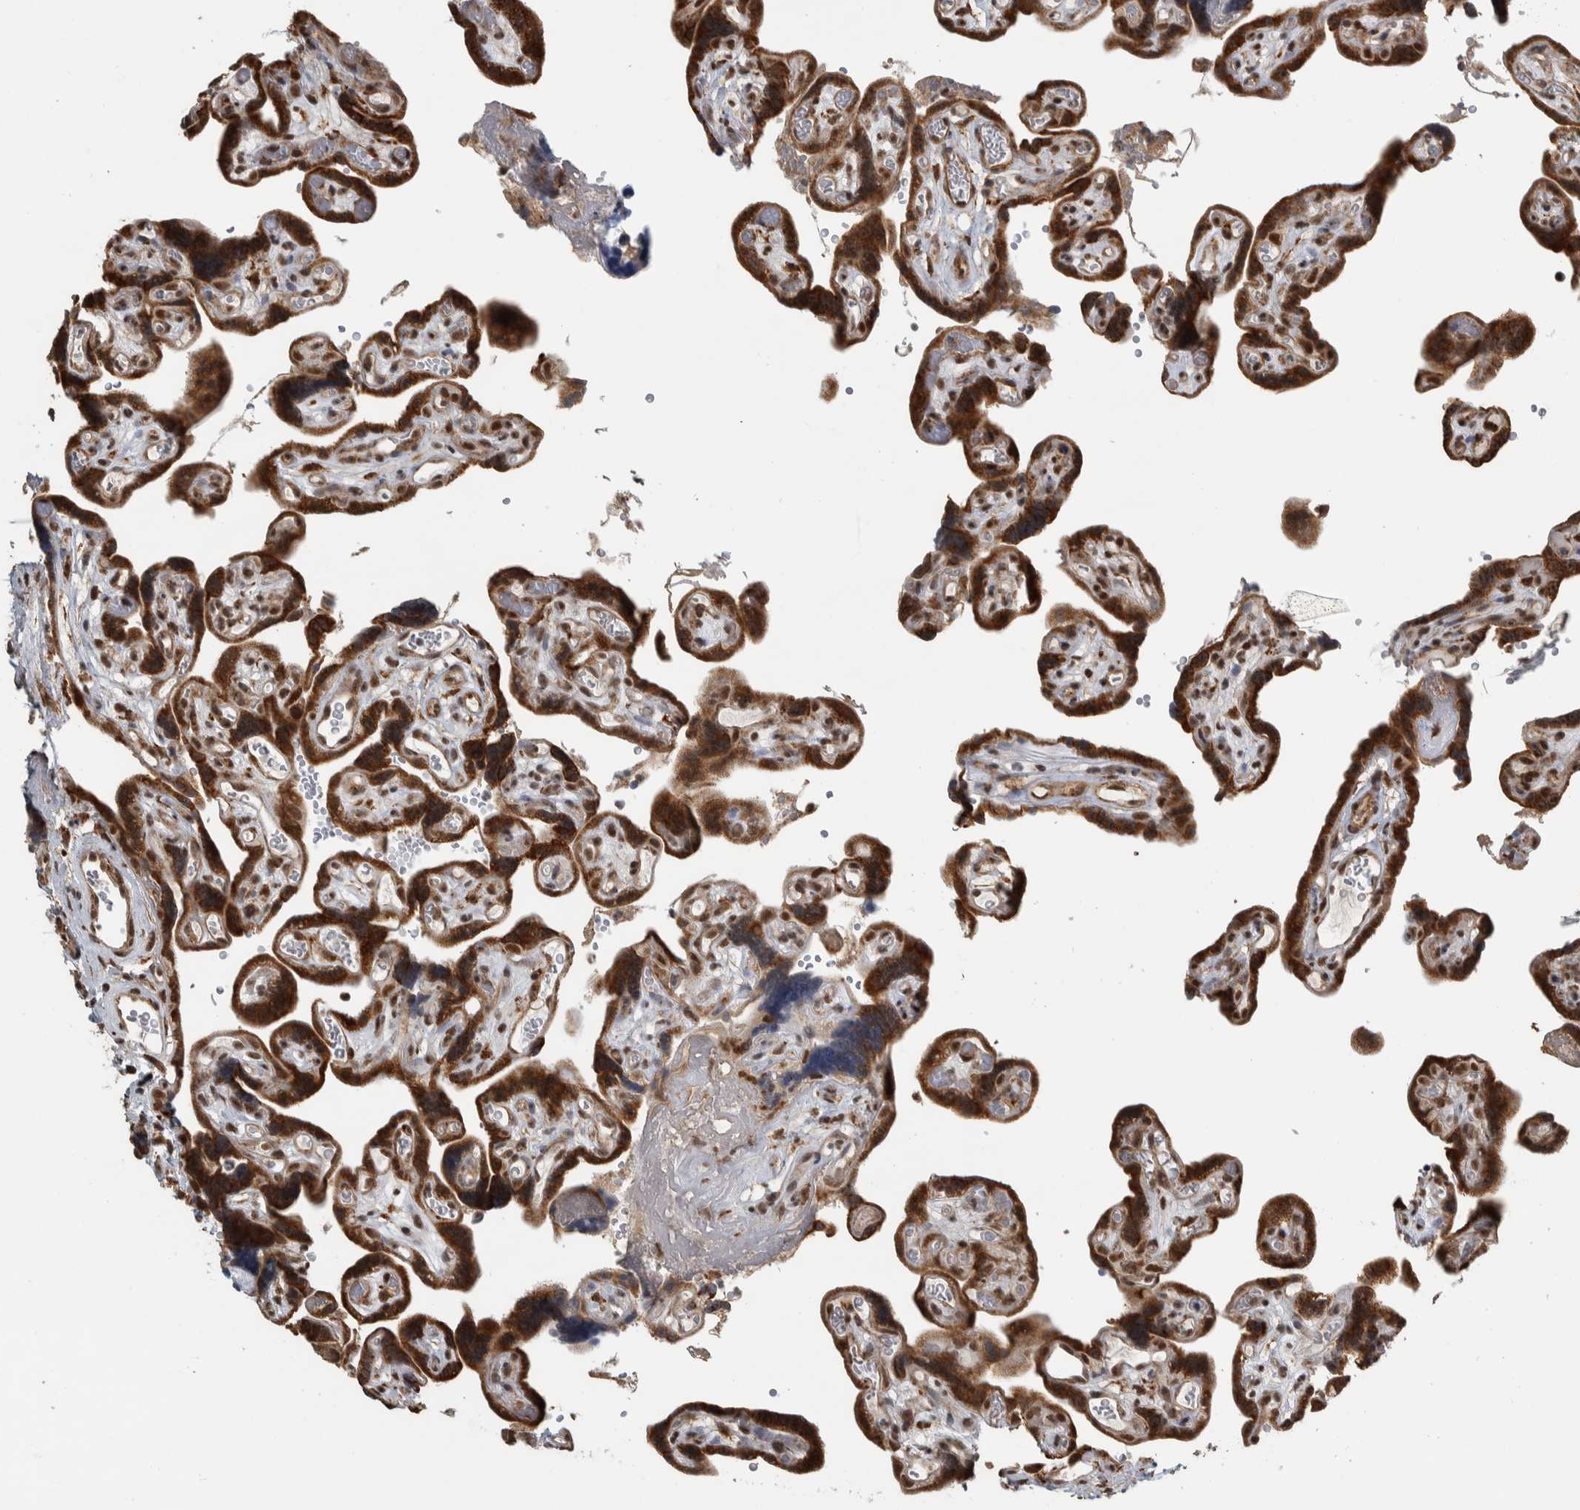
{"staining": {"intensity": "strong", "quantity": ">75%", "location": "cytoplasmic/membranous,nuclear"}, "tissue": "placenta", "cell_type": "Decidual cells", "image_type": "normal", "snomed": [{"axis": "morphology", "description": "Normal tissue, NOS"}, {"axis": "topography", "description": "Placenta"}], "caption": "Immunohistochemistry (IHC) (DAB) staining of unremarkable placenta demonstrates strong cytoplasmic/membranous,nuclear protein staining in approximately >75% of decidual cells.", "gene": "DDX42", "patient": {"sex": "female", "age": 30}}